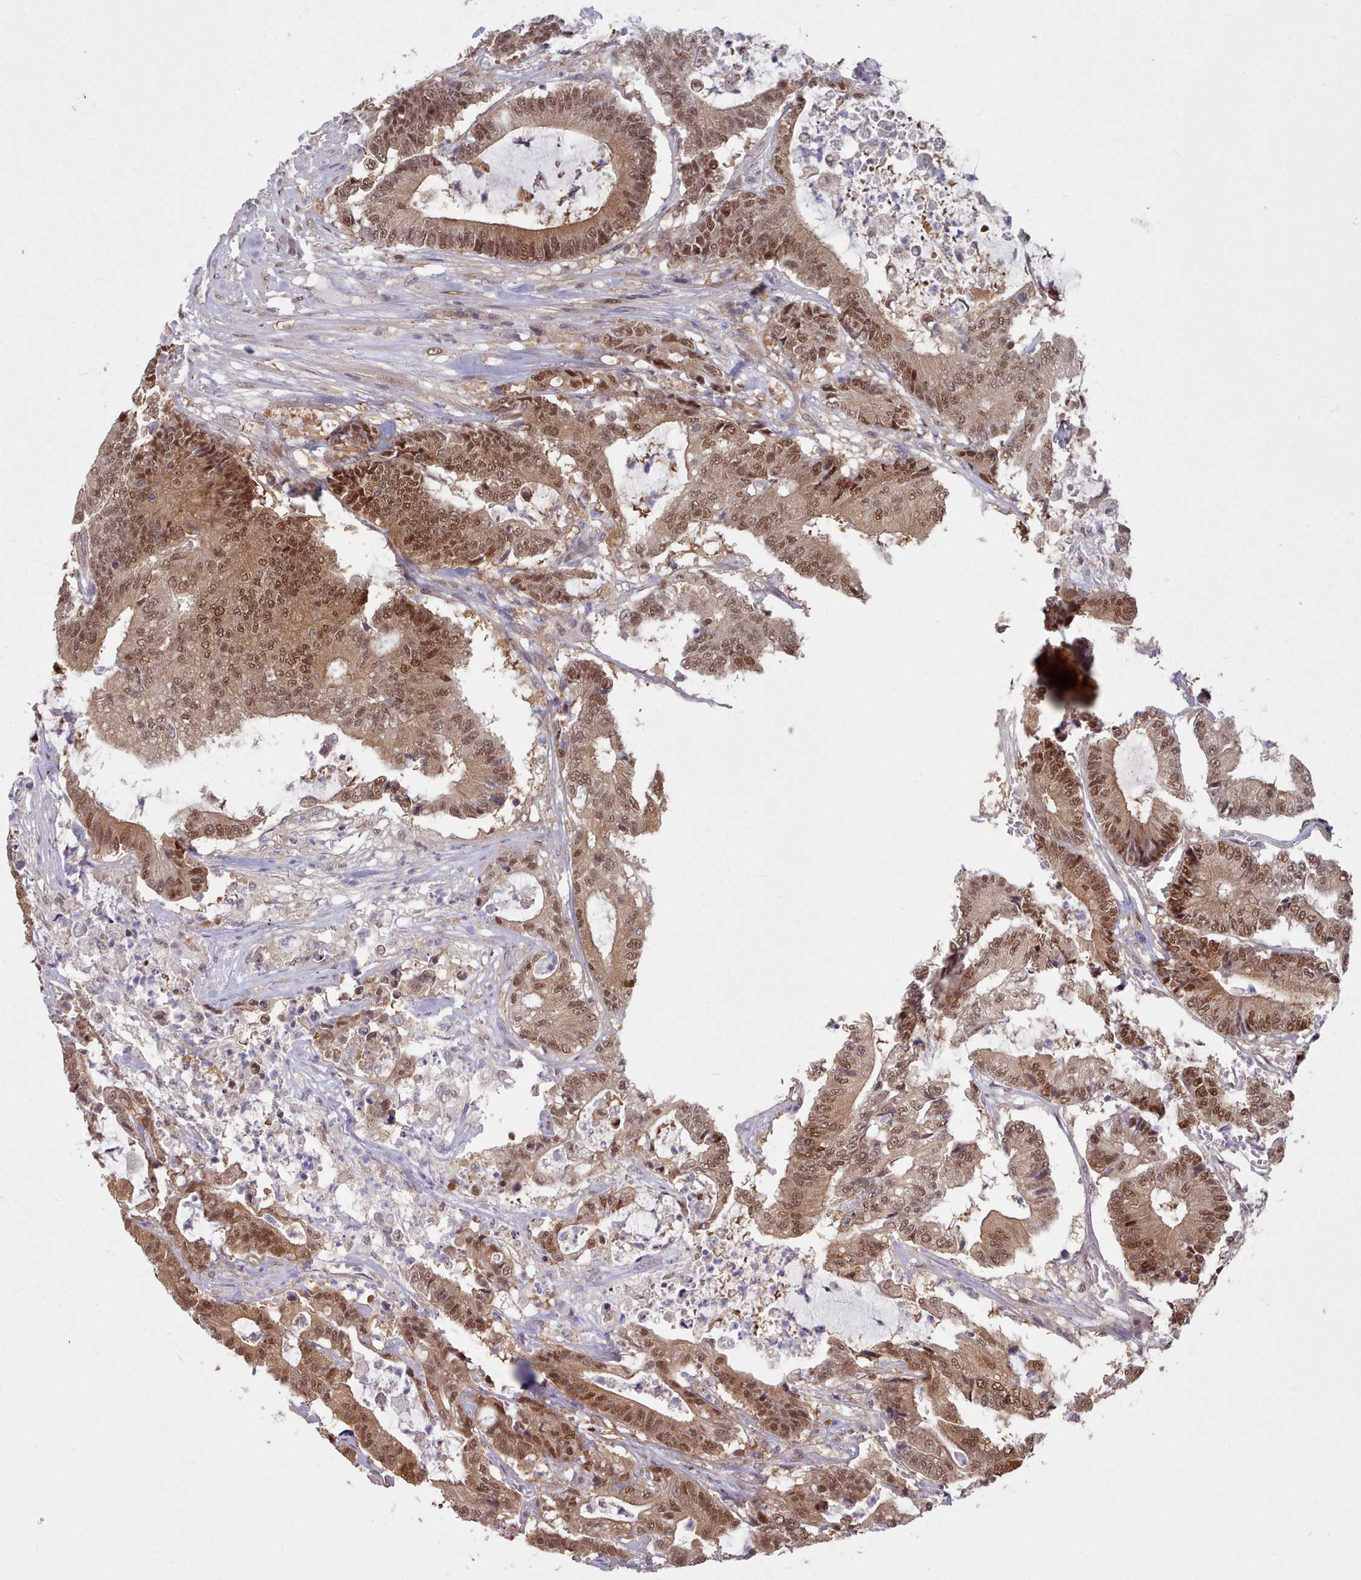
{"staining": {"intensity": "moderate", "quantity": ">75%", "location": "cytoplasmic/membranous,nuclear"}, "tissue": "colorectal cancer", "cell_type": "Tumor cells", "image_type": "cancer", "snomed": [{"axis": "morphology", "description": "Adenocarcinoma, NOS"}, {"axis": "topography", "description": "Colon"}], "caption": "Immunohistochemical staining of colorectal cancer reveals medium levels of moderate cytoplasmic/membranous and nuclear staining in about >75% of tumor cells.", "gene": "CES3", "patient": {"sex": "female", "age": 84}}